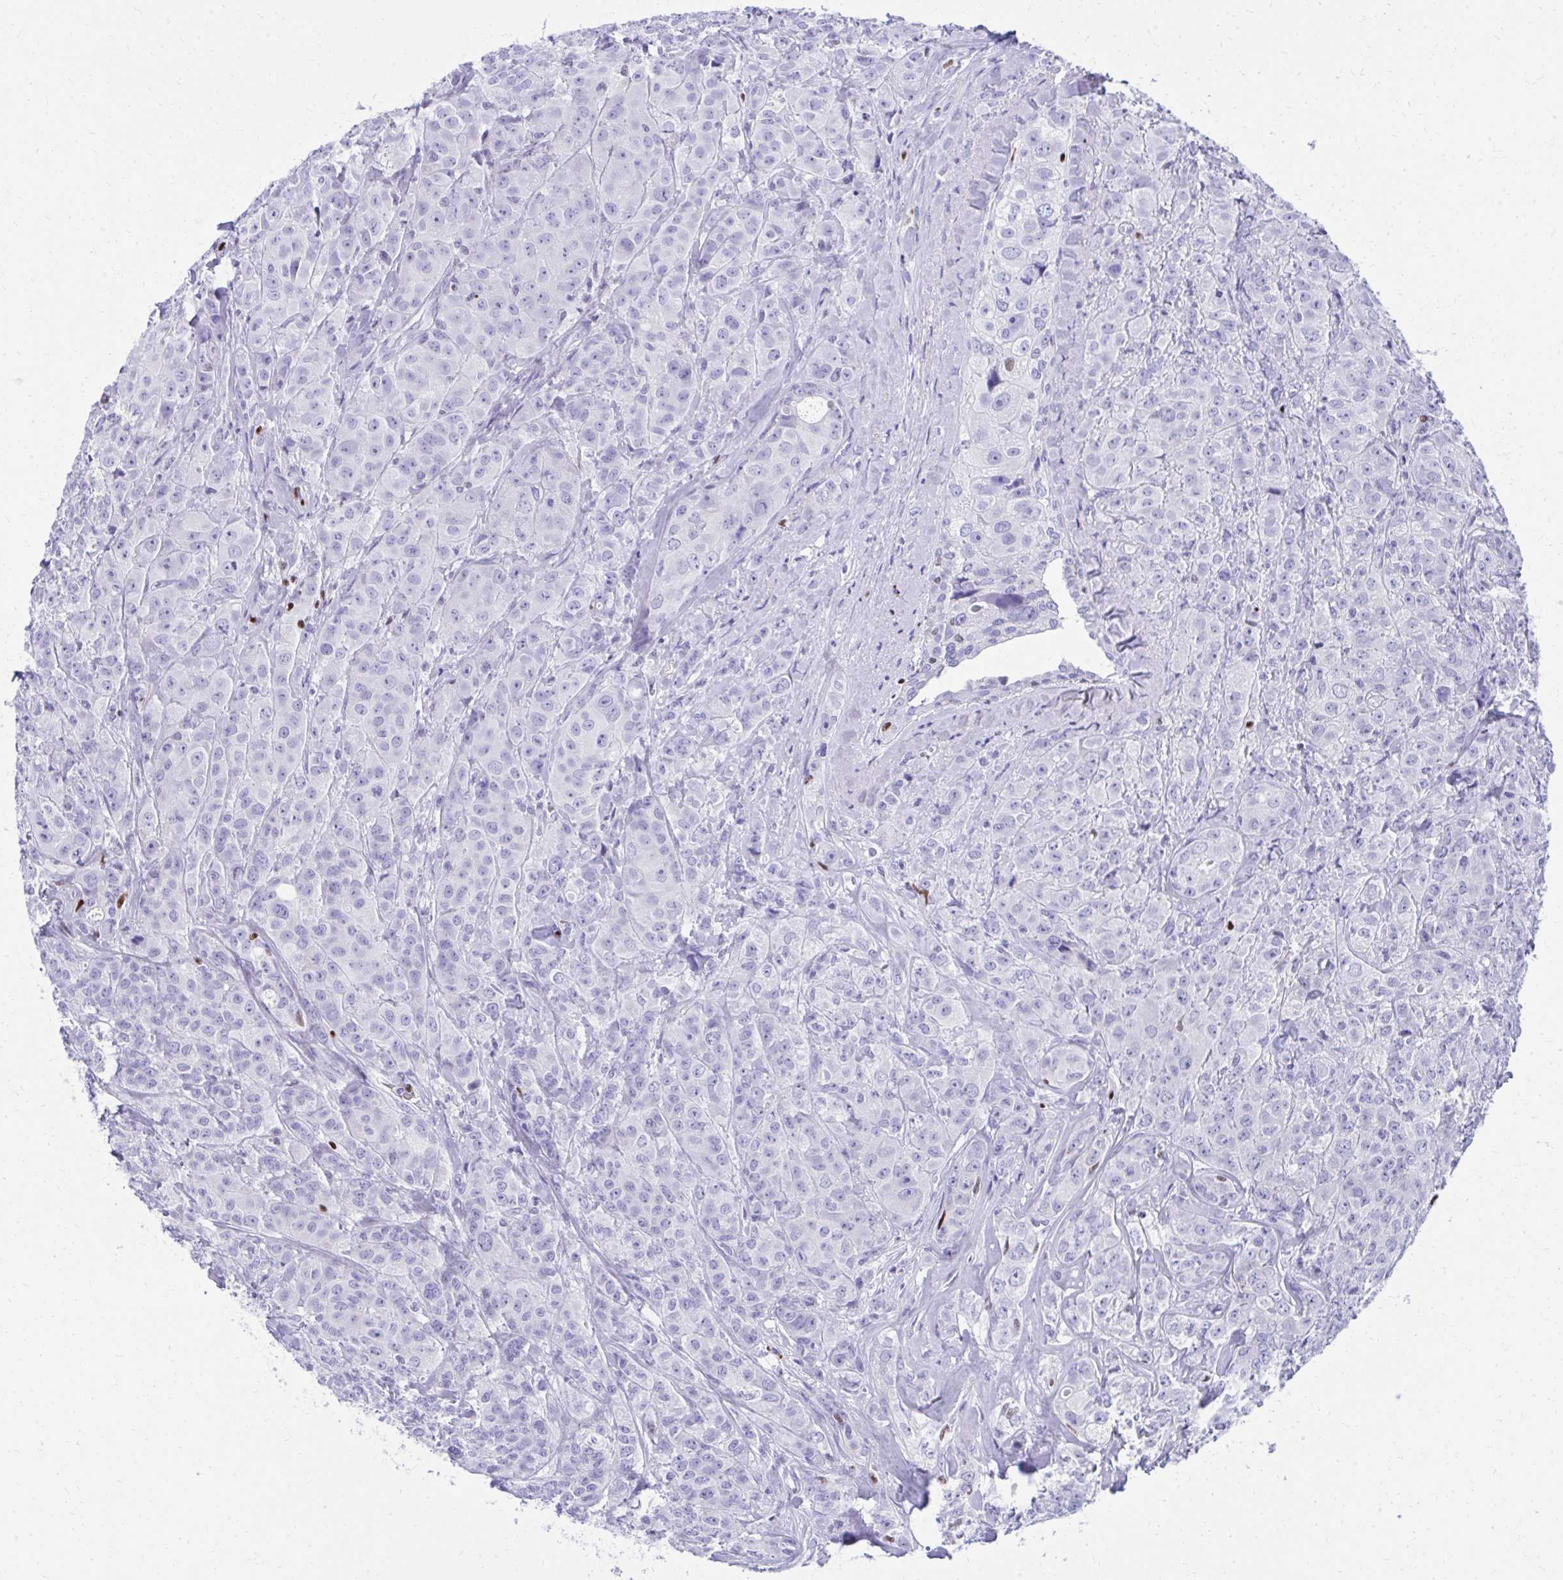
{"staining": {"intensity": "negative", "quantity": "none", "location": "none"}, "tissue": "breast cancer", "cell_type": "Tumor cells", "image_type": "cancer", "snomed": [{"axis": "morphology", "description": "Normal tissue, NOS"}, {"axis": "morphology", "description": "Duct carcinoma"}, {"axis": "topography", "description": "Breast"}], "caption": "Image shows no protein staining in tumor cells of breast intraductal carcinoma tissue.", "gene": "RUNX3", "patient": {"sex": "female", "age": 43}}